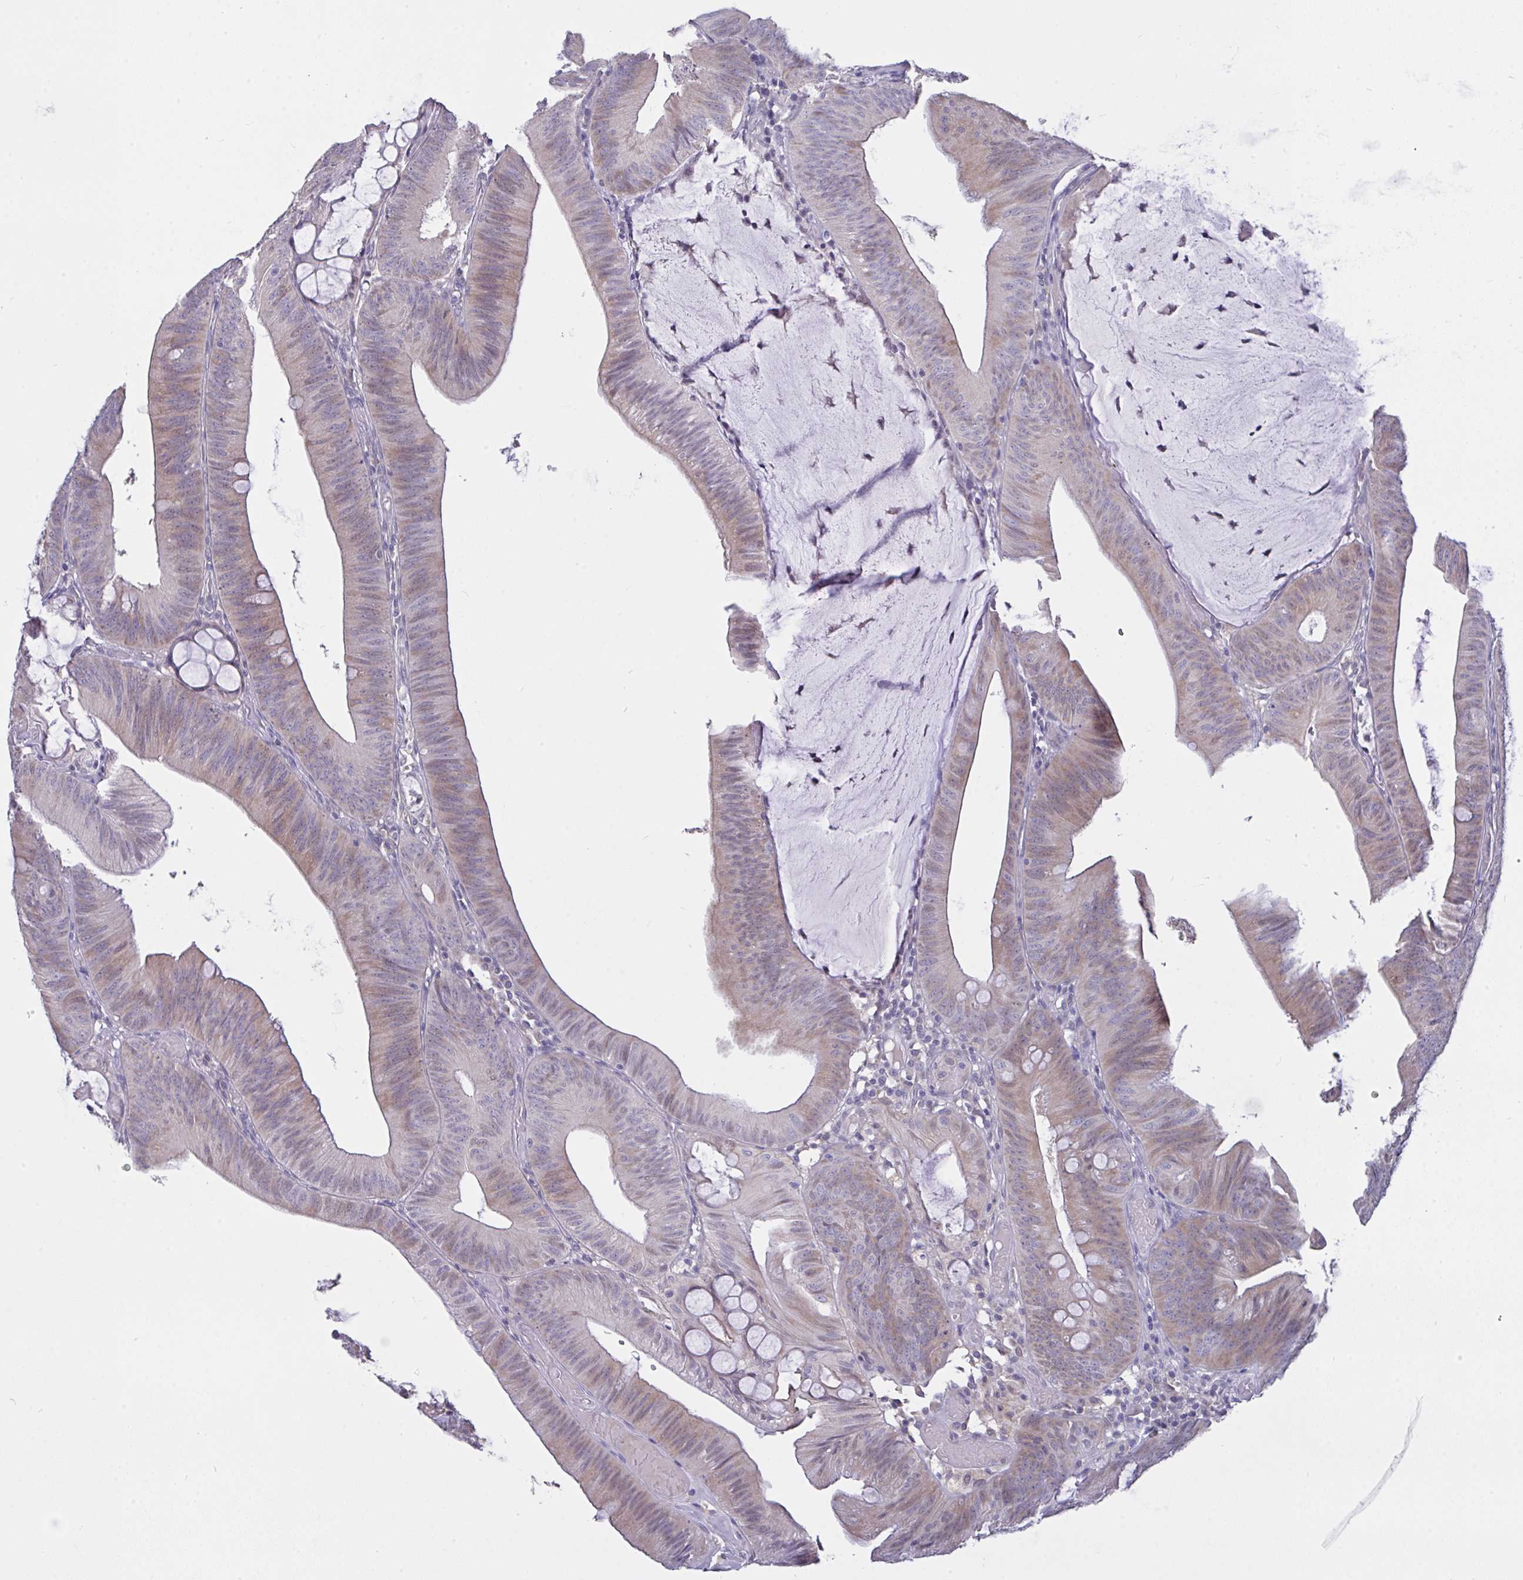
{"staining": {"intensity": "weak", "quantity": "25%-75%", "location": "cytoplasmic/membranous"}, "tissue": "colorectal cancer", "cell_type": "Tumor cells", "image_type": "cancer", "snomed": [{"axis": "morphology", "description": "Adenocarcinoma, NOS"}, {"axis": "topography", "description": "Colon"}], "caption": "Colorectal cancer stained for a protein shows weak cytoplasmic/membranous positivity in tumor cells.", "gene": "L3HYPDH", "patient": {"sex": "male", "age": 84}}